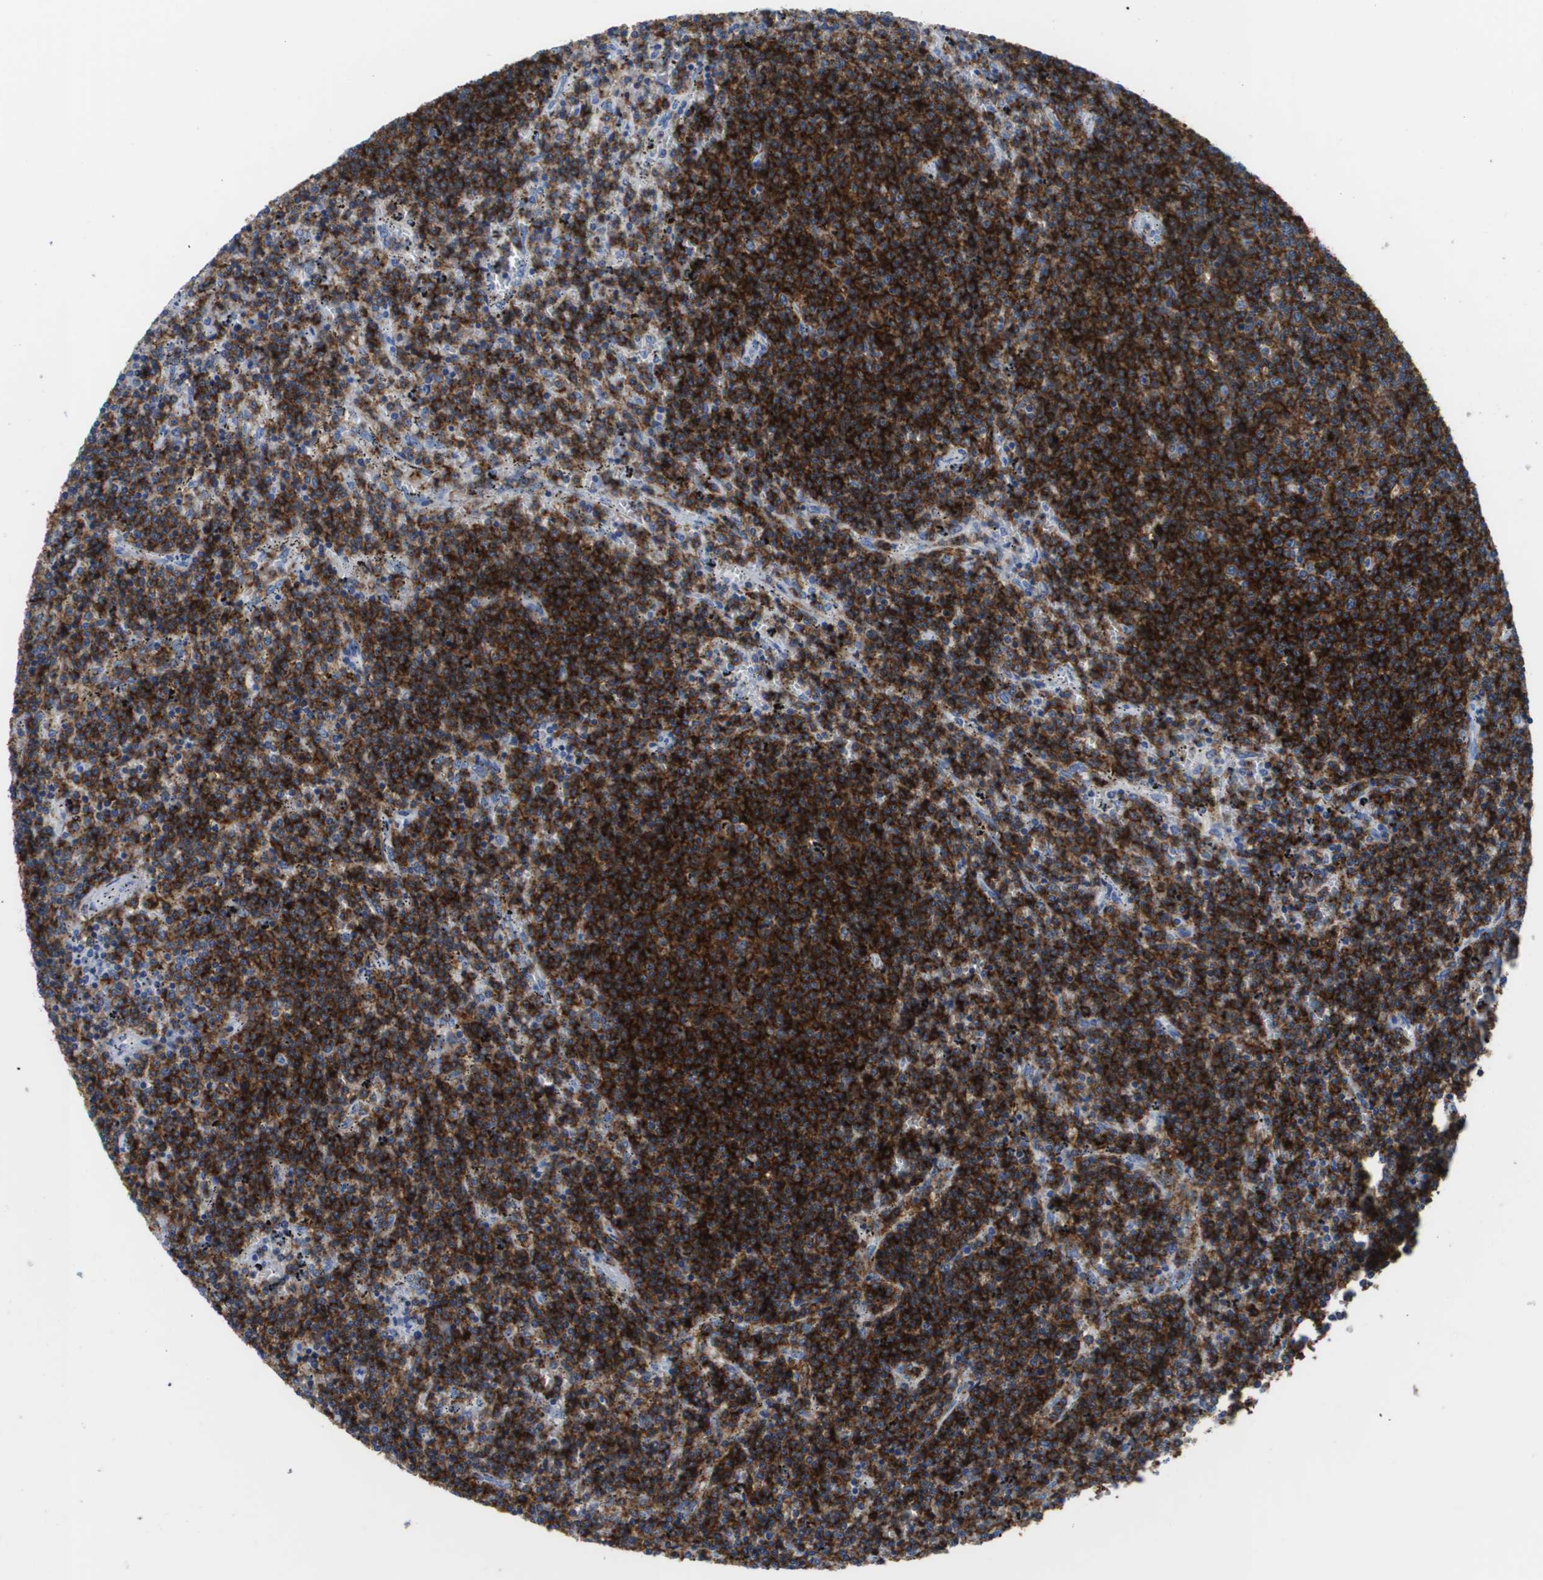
{"staining": {"intensity": "strong", "quantity": ">75%", "location": "cytoplasmic/membranous"}, "tissue": "lymphoma", "cell_type": "Tumor cells", "image_type": "cancer", "snomed": [{"axis": "morphology", "description": "Malignant lymphoma, non-Hodgkin's type, Low grade"}, {"axis": "topography", "description": "Spleen"}], "caption": "Tumor cells reveal strong cytoplasmic/membranous positivity in about >75% of cells in malignant lymphoma, non-Hodgkin's type (low-grade).", "gene": "MS4A1", "patient": {"sex": "female", "age": 50}}